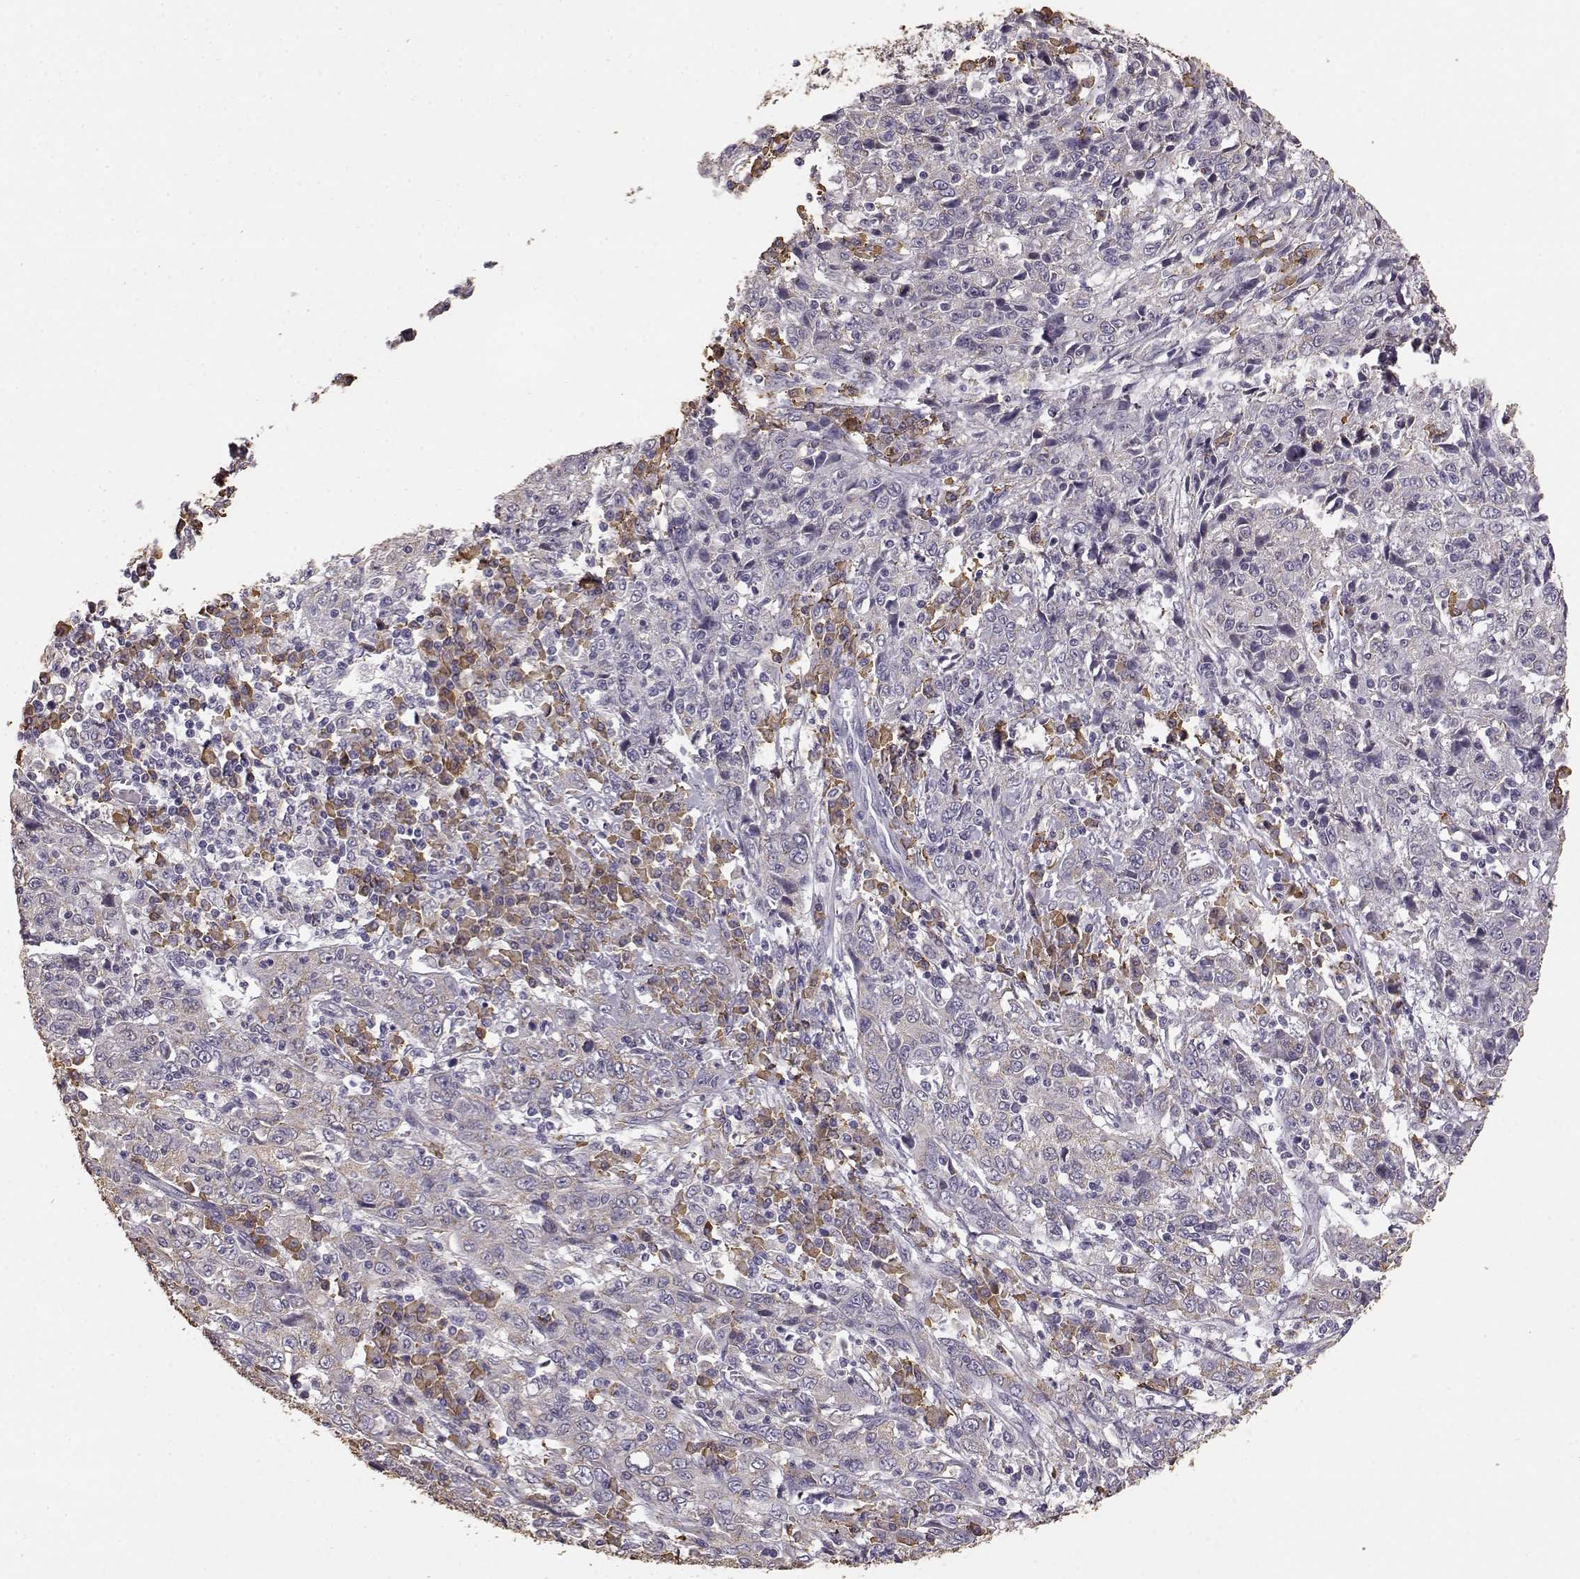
{"staining": {"intensity": "negative", "quantity": "none", "location": "none"}, "tissue": "cervical cancer", "cell_type": "Tumor cells", "image_type": "cancer", "snomed": [{"axis": "morphology", "description": "Squamous cell carcinoma, NOS"}, {"axis": "topography", "description": "Cervix"}], "caption": "Immunohistochemical staining of cervical cancer shows no significant staining in tumor cells. (Brightfield microscopy of DAB immunohistochemistry (IHC) at high magnification).", "gene": "GABRG3", "patient": {"sex": "female", "age": 46}}